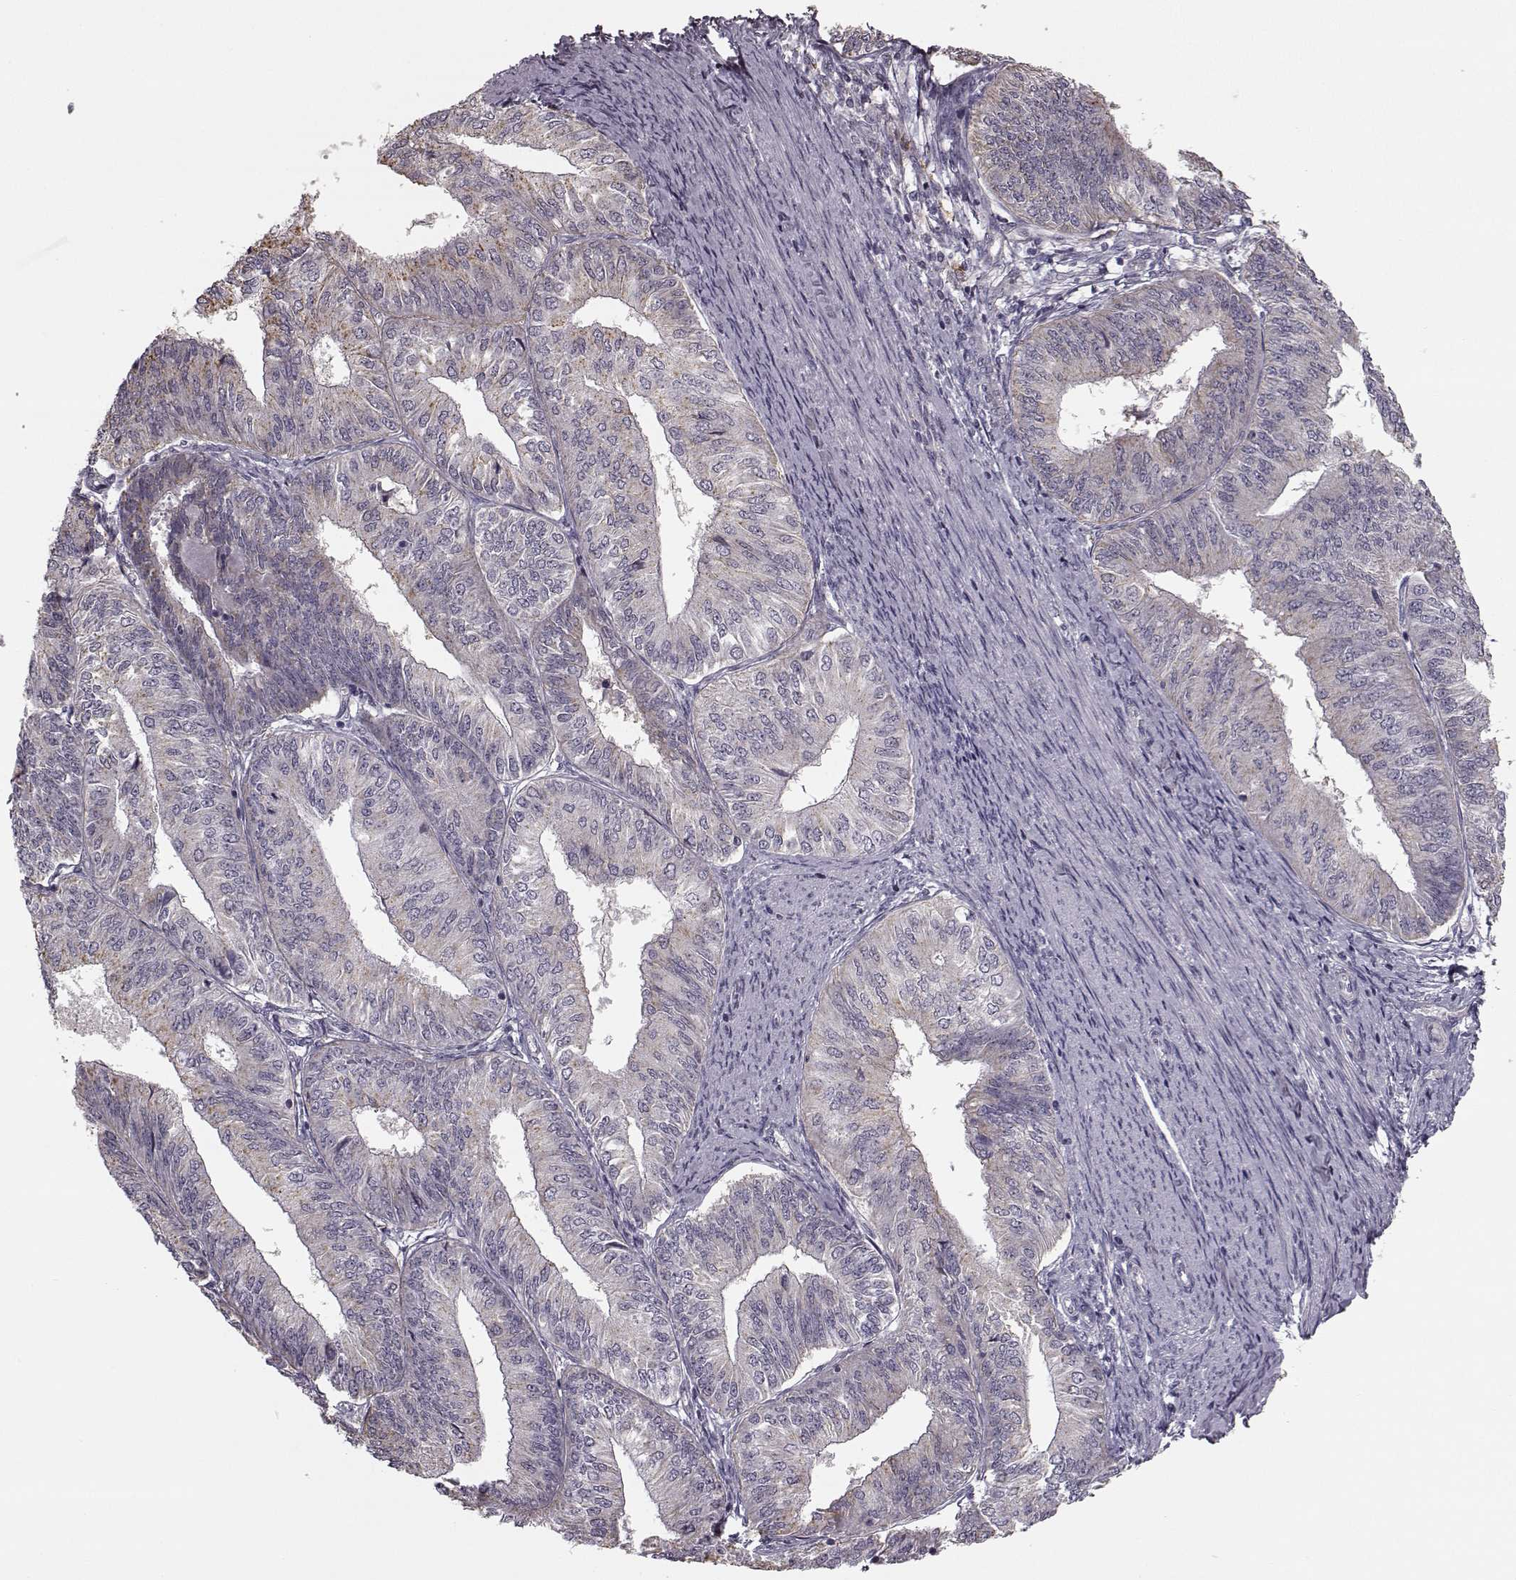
{"staining": {"intensity": "weak", "quantity": "<25%", "location": "cytoplasmic/membranous"}, "tissue": "endometrial cancer", "cell_type": "Tumor cells", "image_type": "cancer", "snomed": [{"axis": "morphology", "description": "Adenocarcinoma, NOS"}, {"axis": "topography", "description": "Endometrium"}], "caption": "A high-resolution histopathology image shows immunohistochemistry staining of endometrial adenocarcinoma, which displays no significant staining in tumor cells. The staining was performed using DAB to visualize the protein expression in brown, while the nuclei were stained in blue with hematoxylin (Magnification: 20x).", "gene": "HMMR", "patient": {"sex": "female", "age": 58}}